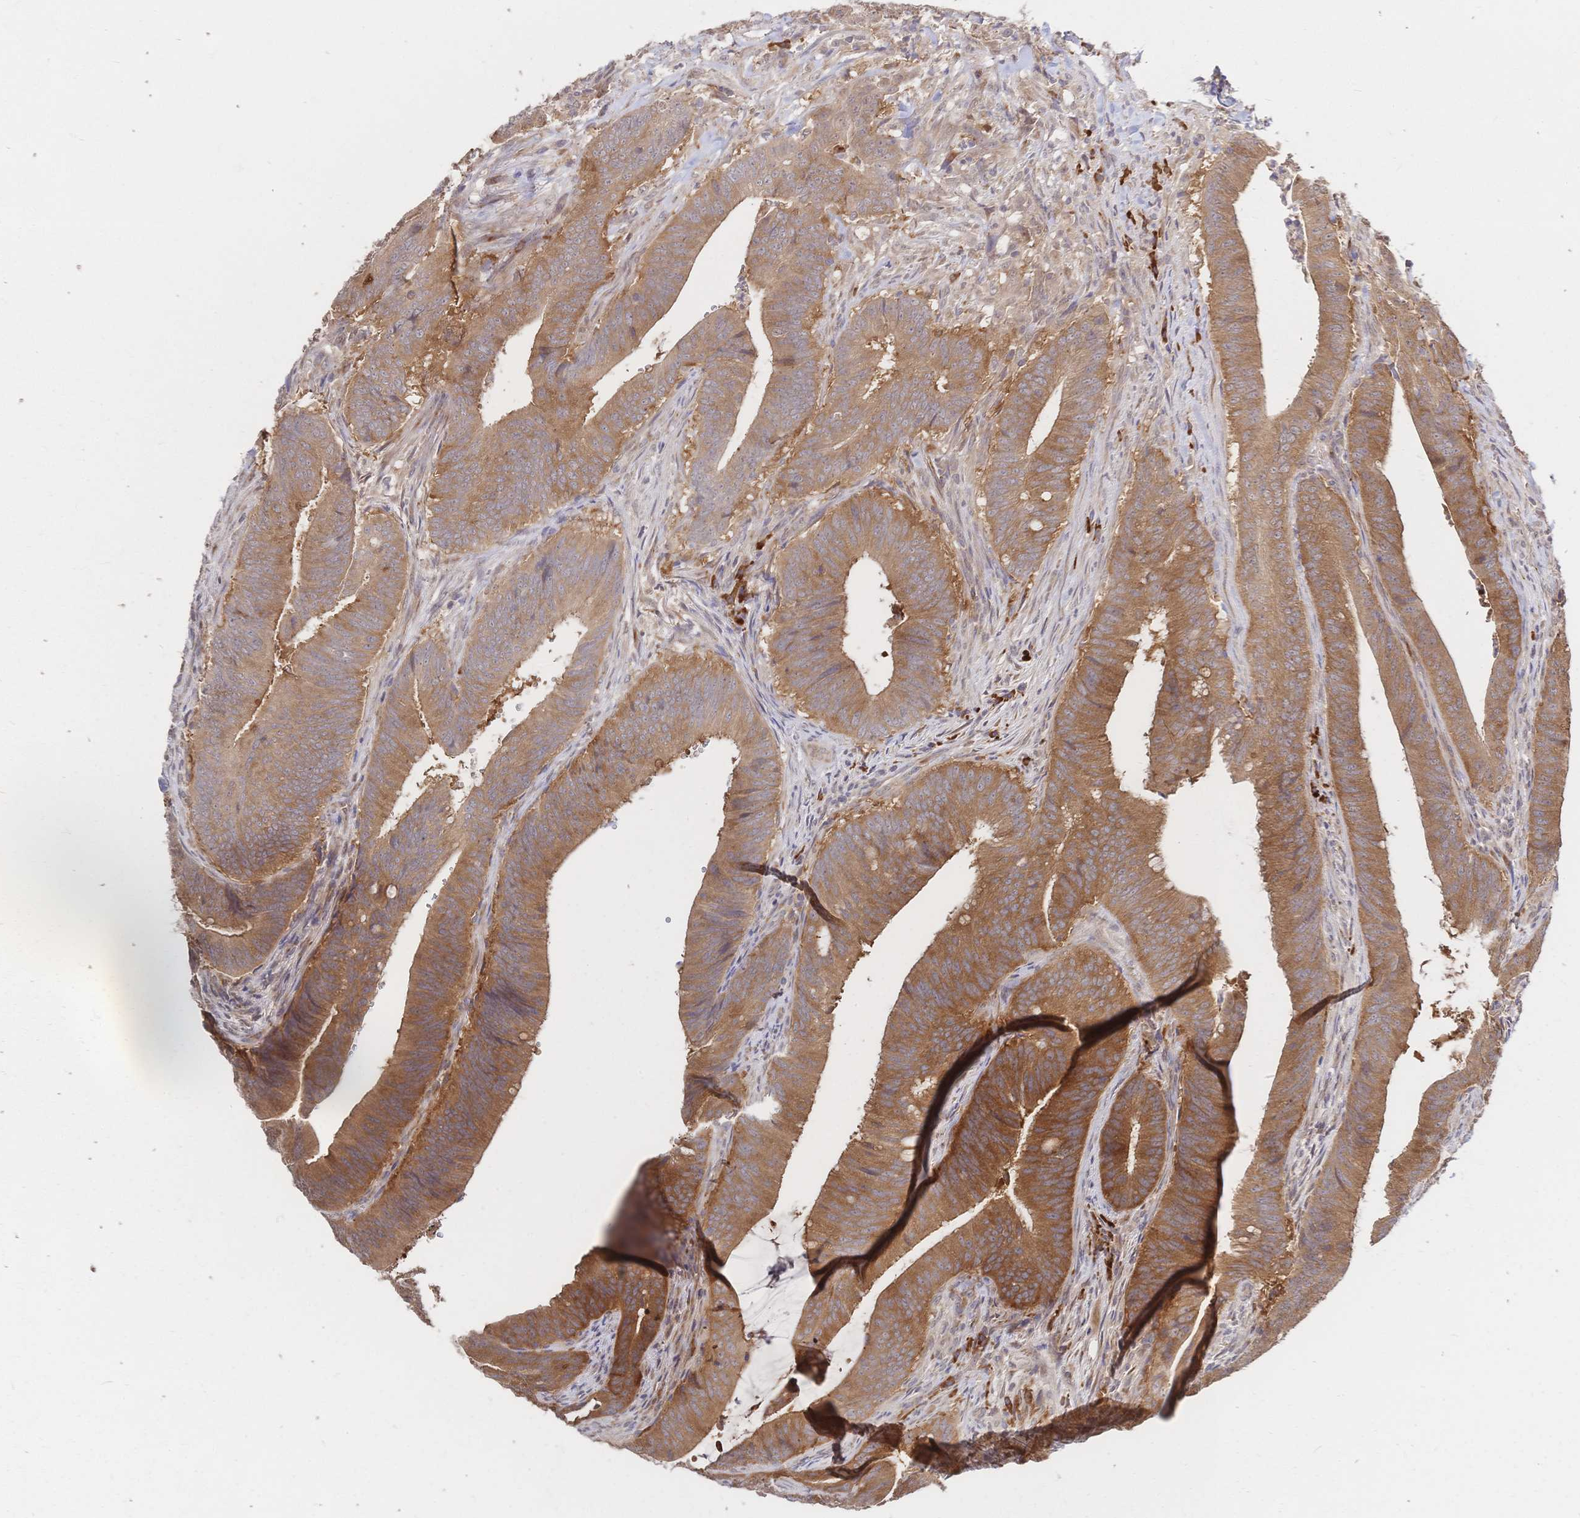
{"staining": {"intensity": "moderate", "quantity": ">75%", "location": "cytoplasmic/membranous"}, "tissue": "colorectal cancer", "cell_type": "Tumor cells", "image_type": "cancer", "snomed": [{"axis": "morphology", "description": "Adenocarcinoma, NOS"}, {"axis": "topography", "description": "Colon"}], "caption": "This is an image of IHC staining of colorectal cancer, which shows moderate positivity in the cytoplasmic/membranous of tumor cells.", "gene": "LMO4", "patient": {"sex": "female", "age": 43}}